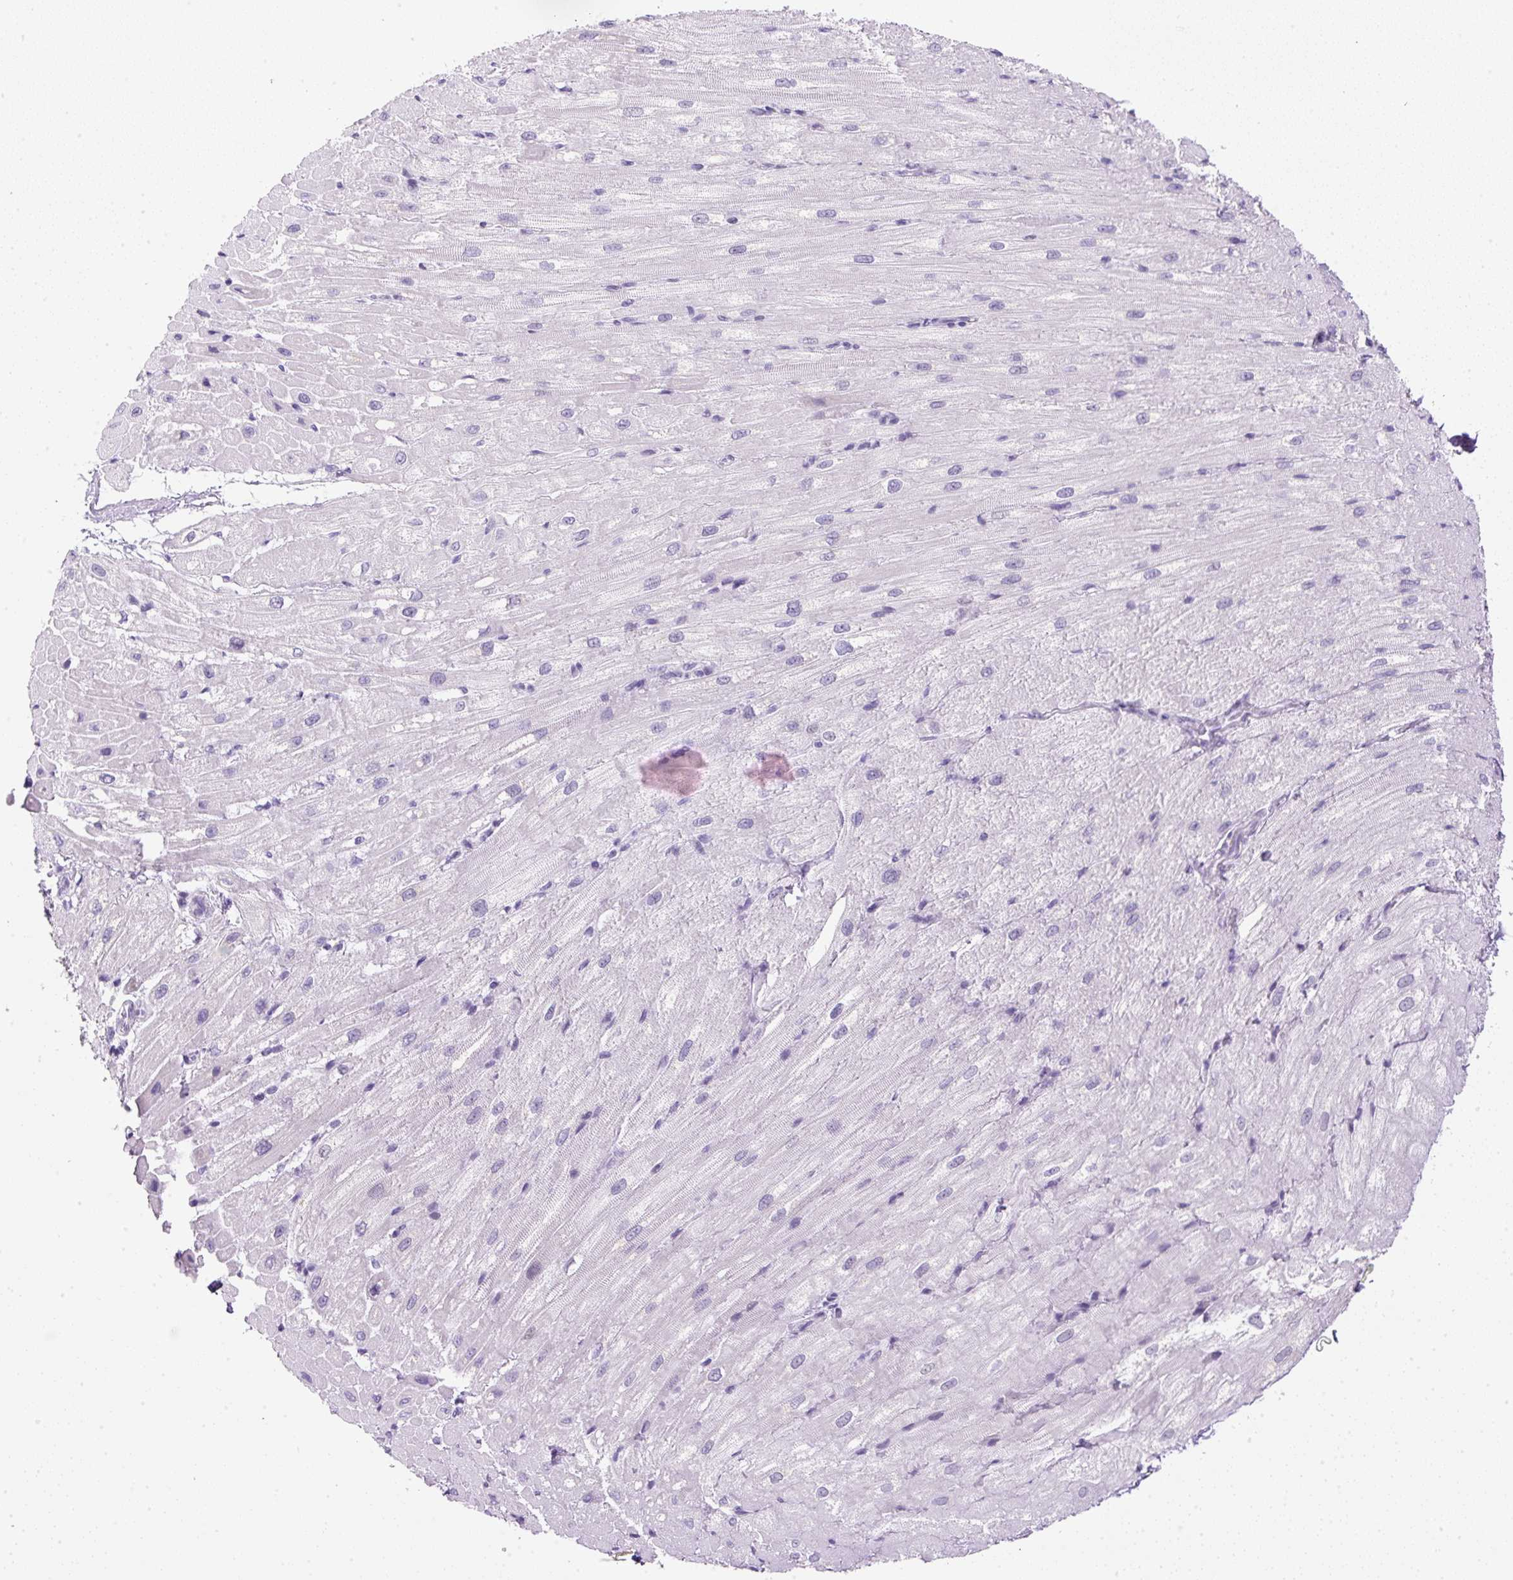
{"staining": {"intensity": "negative", "quantity": "none", "location": "none"}, "tissue": "heart muscle", "cell_type": "Cardiomyocytes", "image_type": "normal", "snomed": [{"axis": "morphology", "description": "Normal tissue, NOS"}, {"axis": "topography", "description": "Heart"}], "caption": "Immunohistochemistry photomicrograph of unremarkable heart muscle stained for a protein (brown), which exhibits no staining in cardiomyocytes. (DAB (3,3'-diaminobenzidine) immunohistochemistry (IHC), high magnification).", "gene": "RHBDD2", "patient": {"sex": "male", "age": 62}}